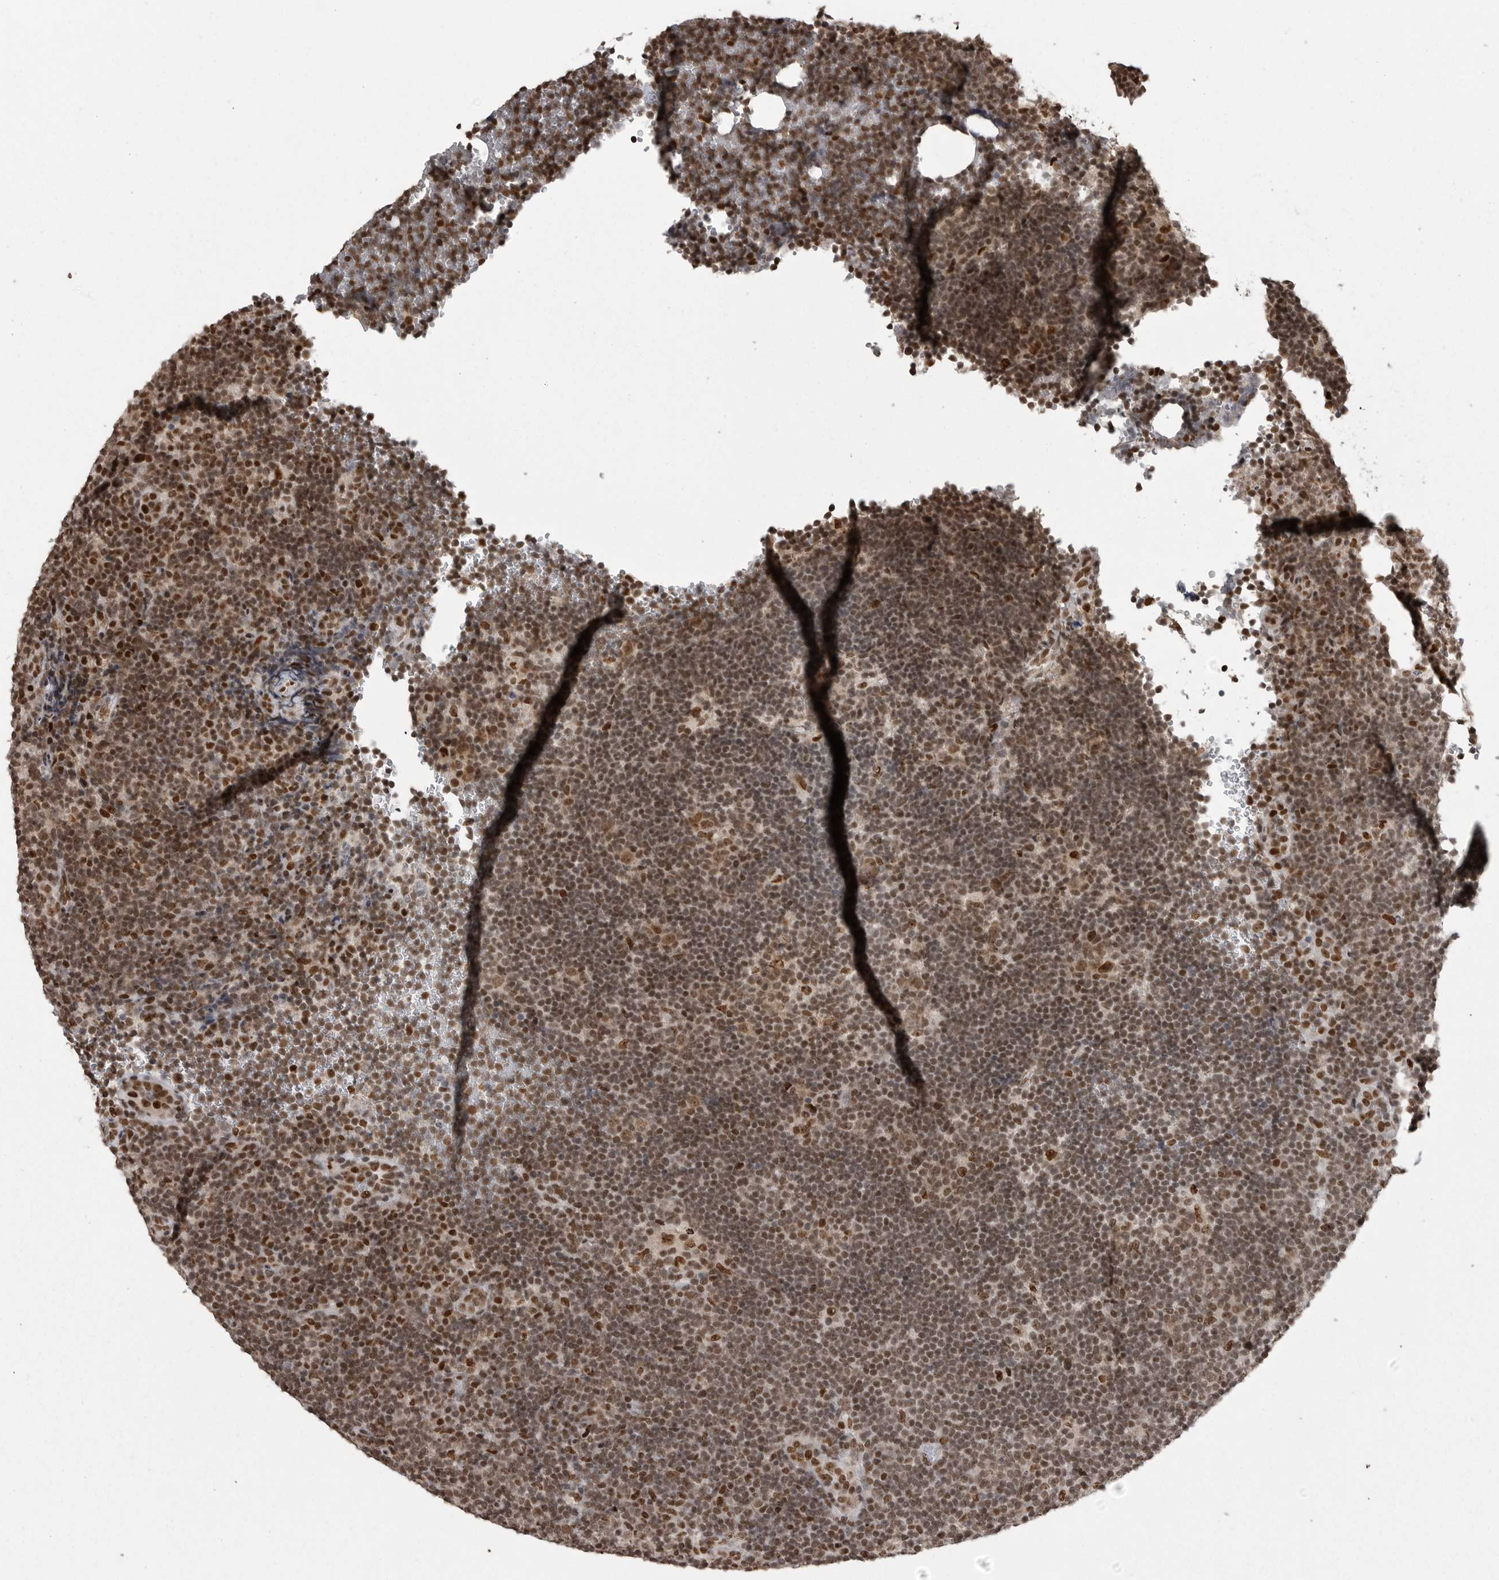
{"staining": {"intensity": "strong", "quantity": ">75%", "location": "nuclear"}, "tissue": "lymphoma", "cell_type": "Tumor cells", "image_type": "cancer", "snomed": [{"axis": "morphology", "description": "Hodgkin's disease, NOS"}, {"axis": "topography", "description": "Lymph node"}], "caption": "Approximately >75% of tumor cells in lymphoma show strong nuclear protein positivity as visualized by brown immunohistochemical staining.", "gene": "YAF2", "patient": {"sex": "female", "age": 57}}